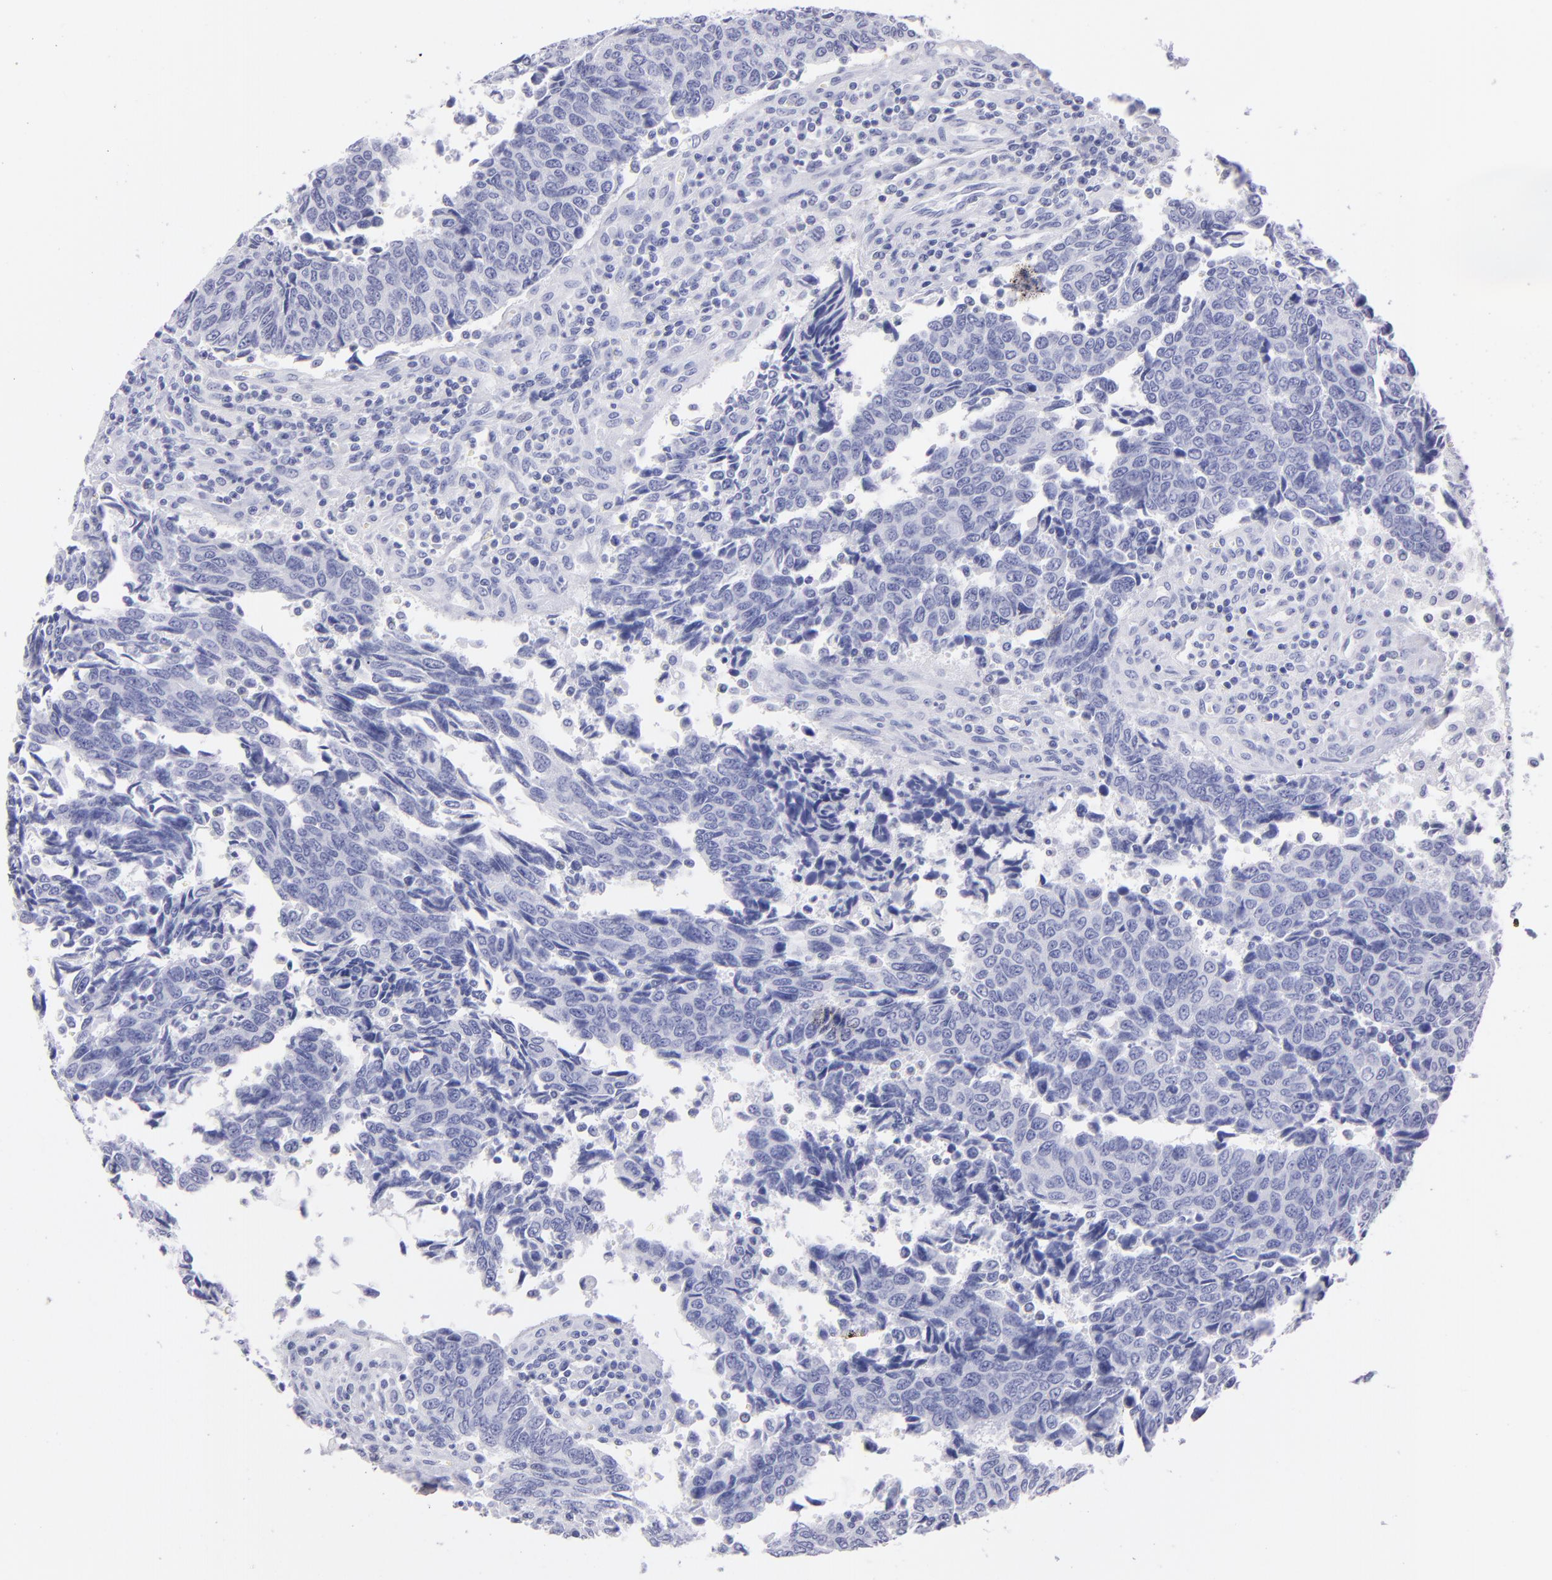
{"staining": {"intensity": "negative", "quantity": "none", "location": "none"}, "tissue": "urothelial cancer", "cell_type": "Tumor cells", "image_type": "cancer", "snomed": [{"axis": "morphology", "description": "Urothelial carcinoma, High grade"}, {"axis": "topography", "description": "Urinary bladder"}], "caption": "An immunohistochemistry (IHC) micrograph of urothelial cancer is shown. There is no staining in tumor cells of urothelial cancer. The staining was performed using DAB to visualize the protein expression in brown, while the nuclei were stained in blue with hematoxylin (Magnification: 20x).", "gene": "PRPH", "patient": {"sex": "male", "age": 86}}